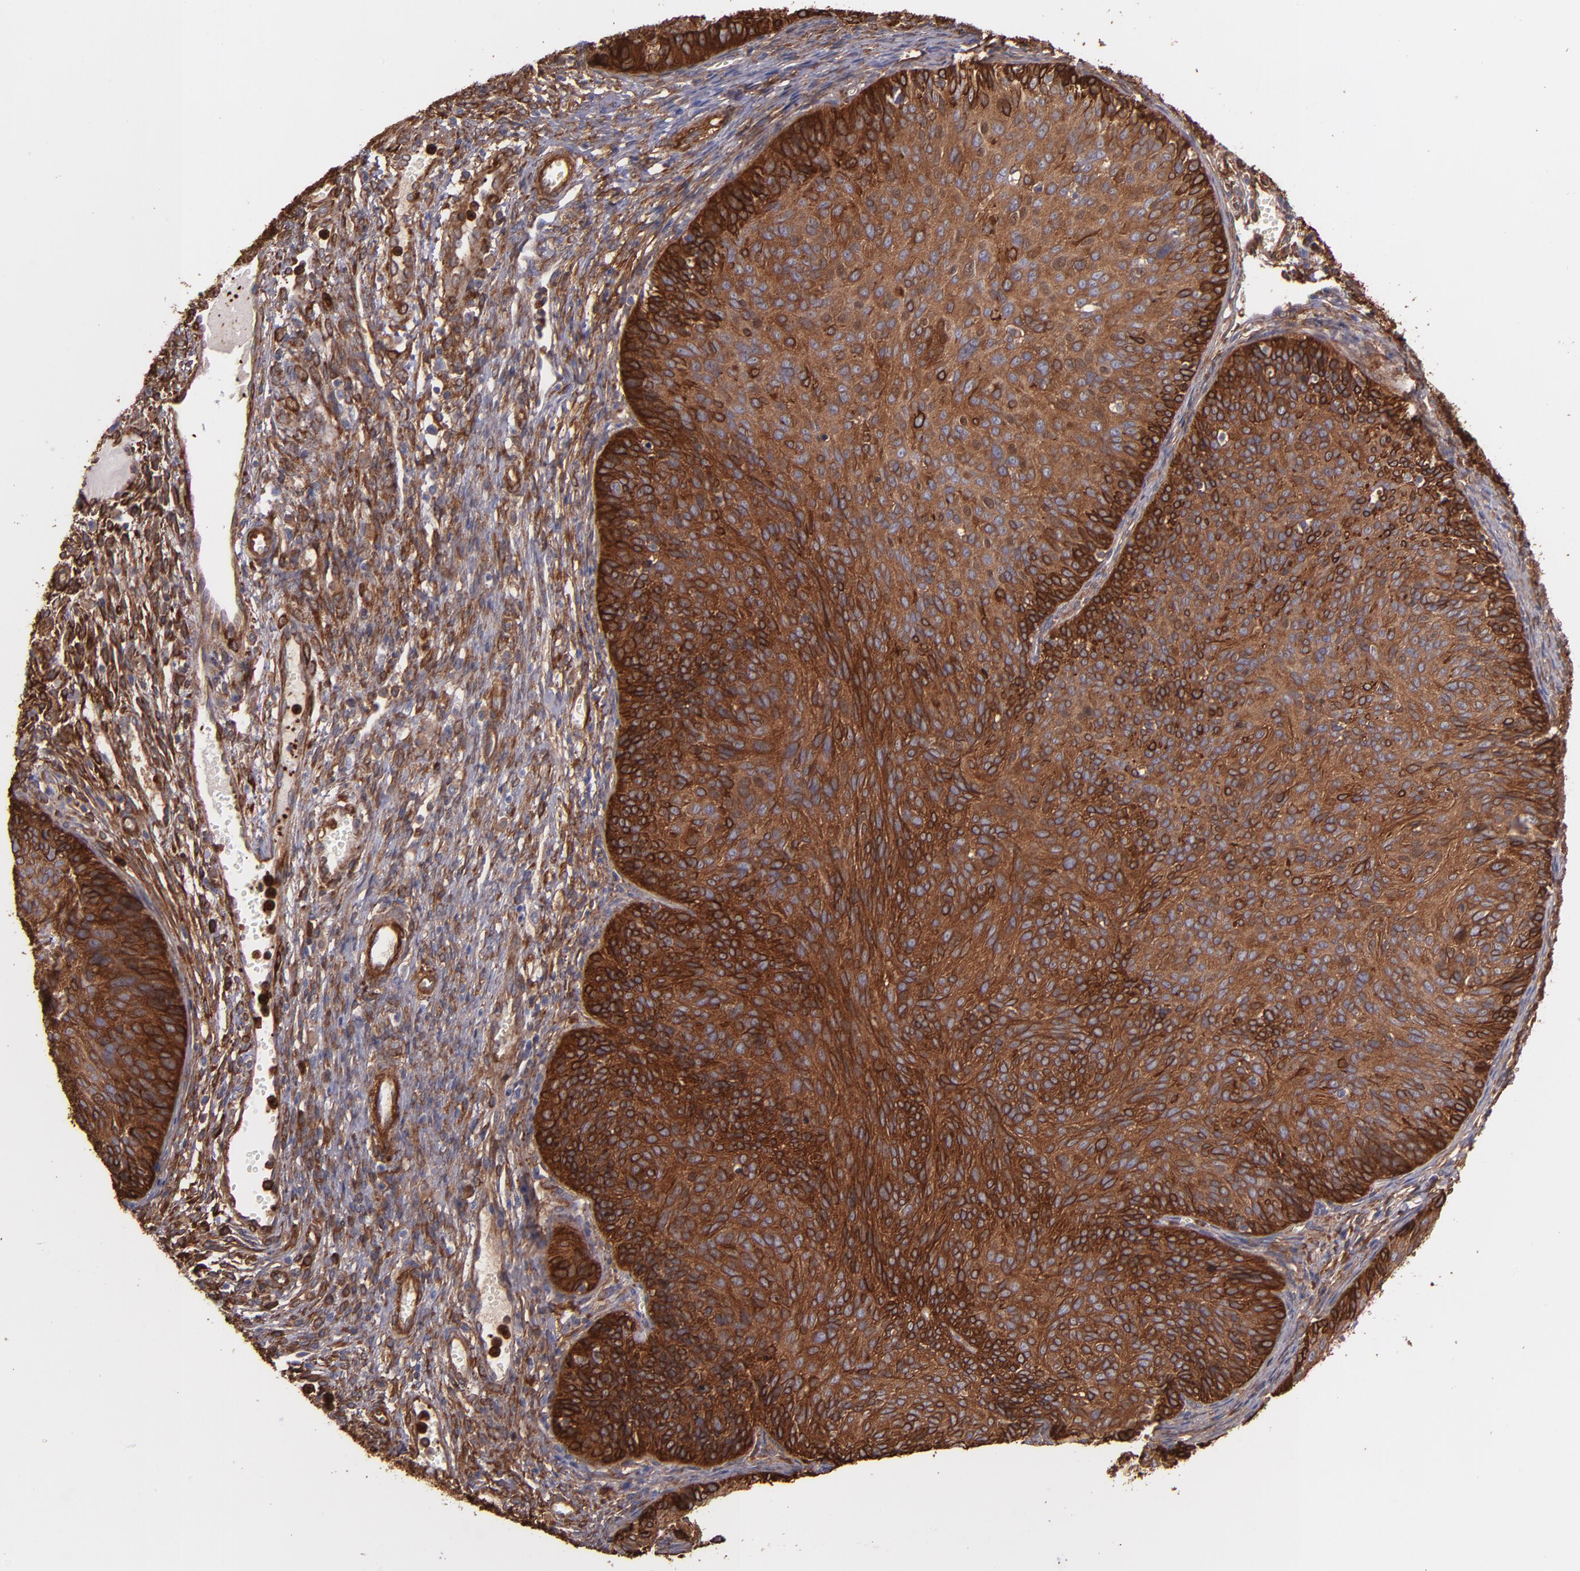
{"staining": {"intensity": "strong", "quantity": ">75%", "location": "cytoplasmic/membranous"}, "tissue": "cervical cancer", "cell_type": "Tumor cells", "image_type": "cancer", "snomed": [{"axis": "morphology", "description": "Squamous cell carcinoma, NOS"}, {"axis": "topography", "description": "Cervix"}], "caption": "IHC photomicrograph of neoplastic tissue: human cervical squamous cell carcinoma stained using immunohistochemistry shows high levels of strong protein expression localized specifically in the cytoplasmic/membranous of tumor cells, appearing as a cytoplasmic/membranous brown color.", "gene": "VCL", "patient": {"sex": "female", "age": 36}}